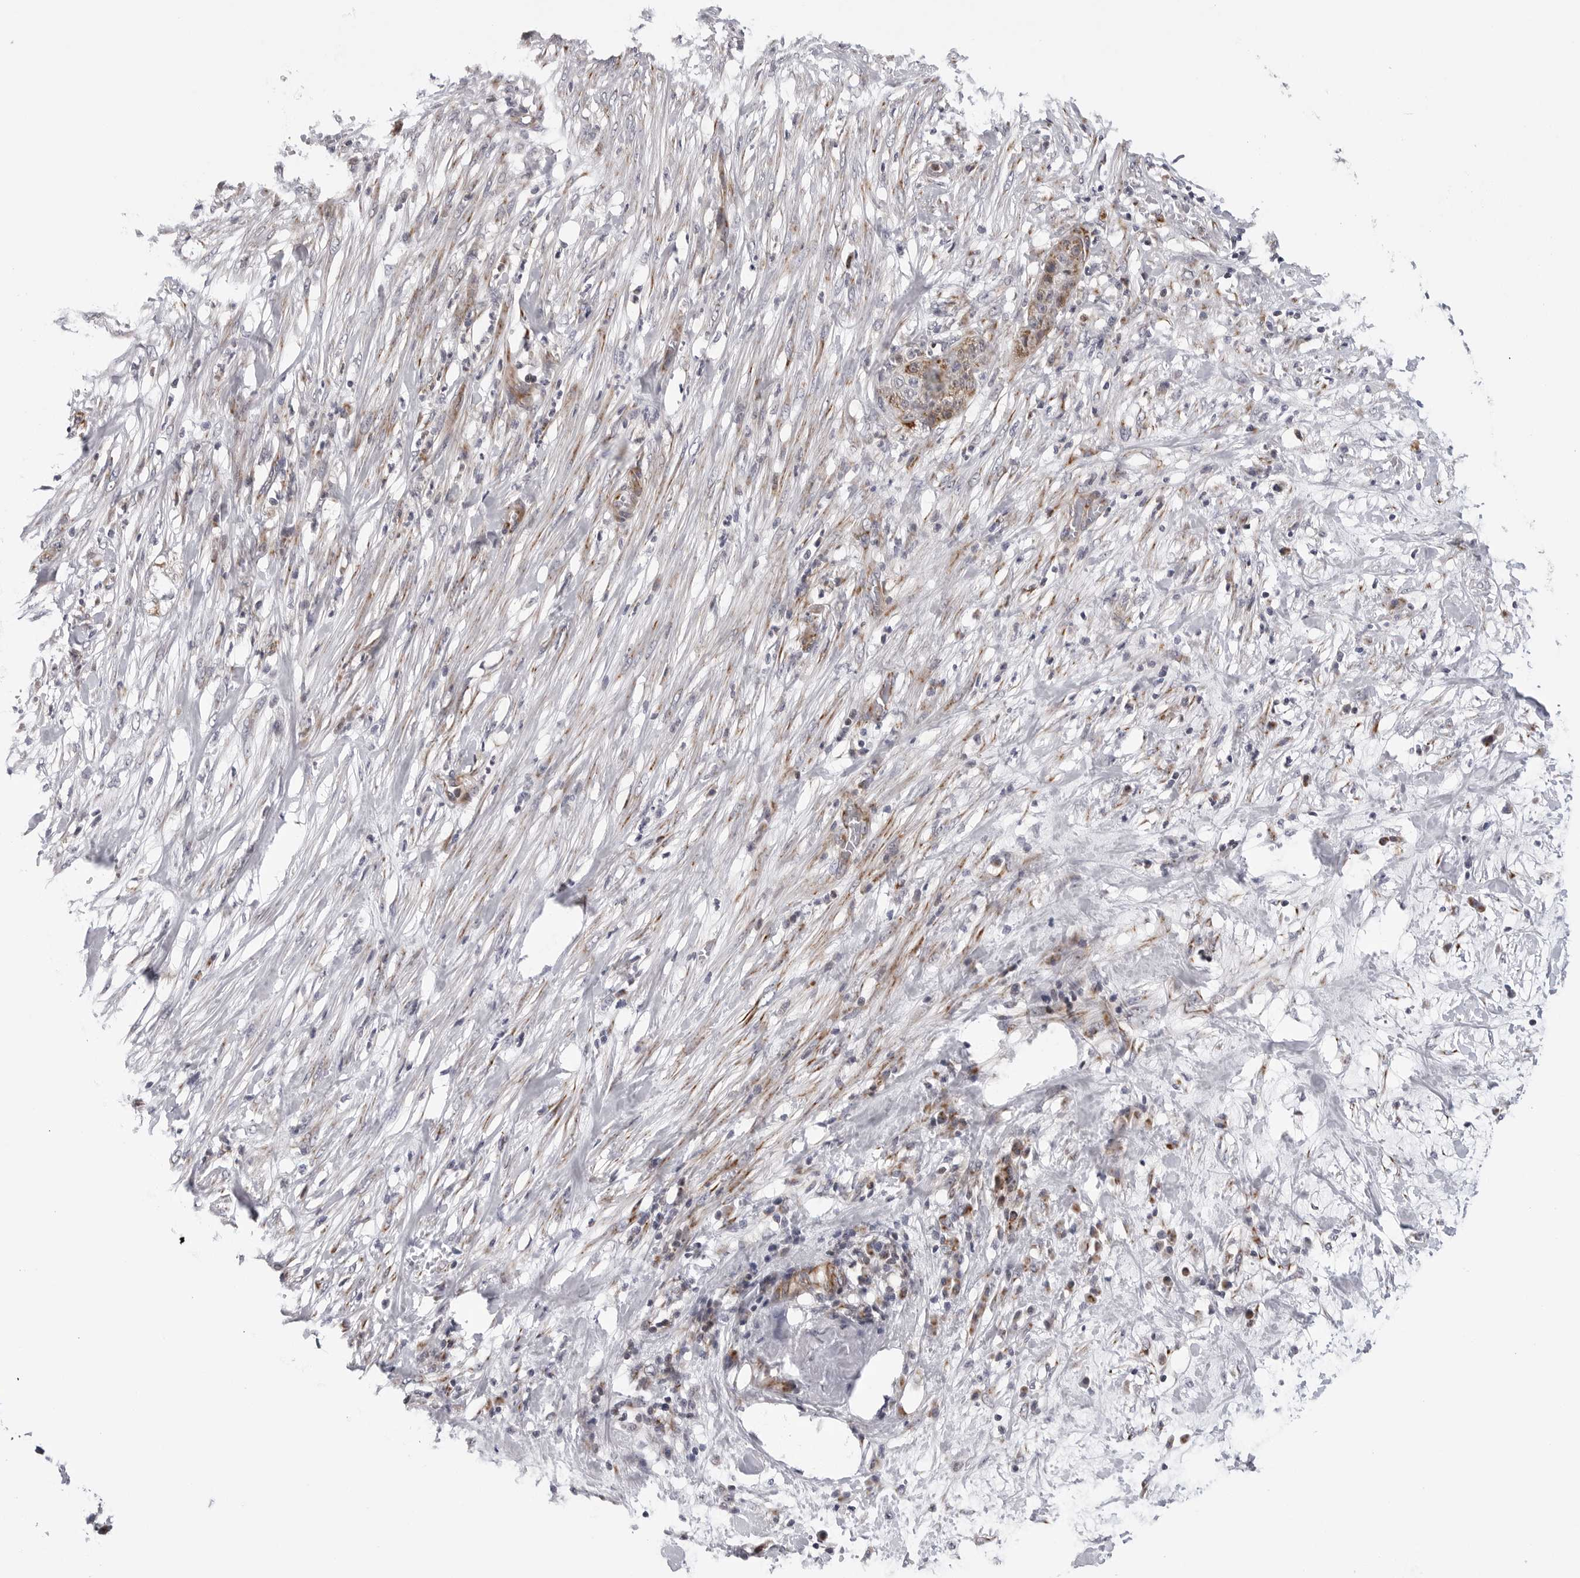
{"staining": {"intensity": "weak", "quantity": "25%-75%", "location": "cytoplasmic/membranous"}, "tissue": "pancreatic cancer", "cell_type": "Tumor cells", "image_type": "cancer", "snomed": [{"axis": "morphology", "description": "Adenocarcinoma, NOS"}, {"axis": "topography", "description": "Pancreas"}], "caption": "Pancreatic adenocarcinoma stained with a brown dye shows weak cytoplasmic/membranous positive expression in approximately 25%-75% of tumor cells.", "gene": "CDK20", "patient": {"sex": "female", "age": 78}}